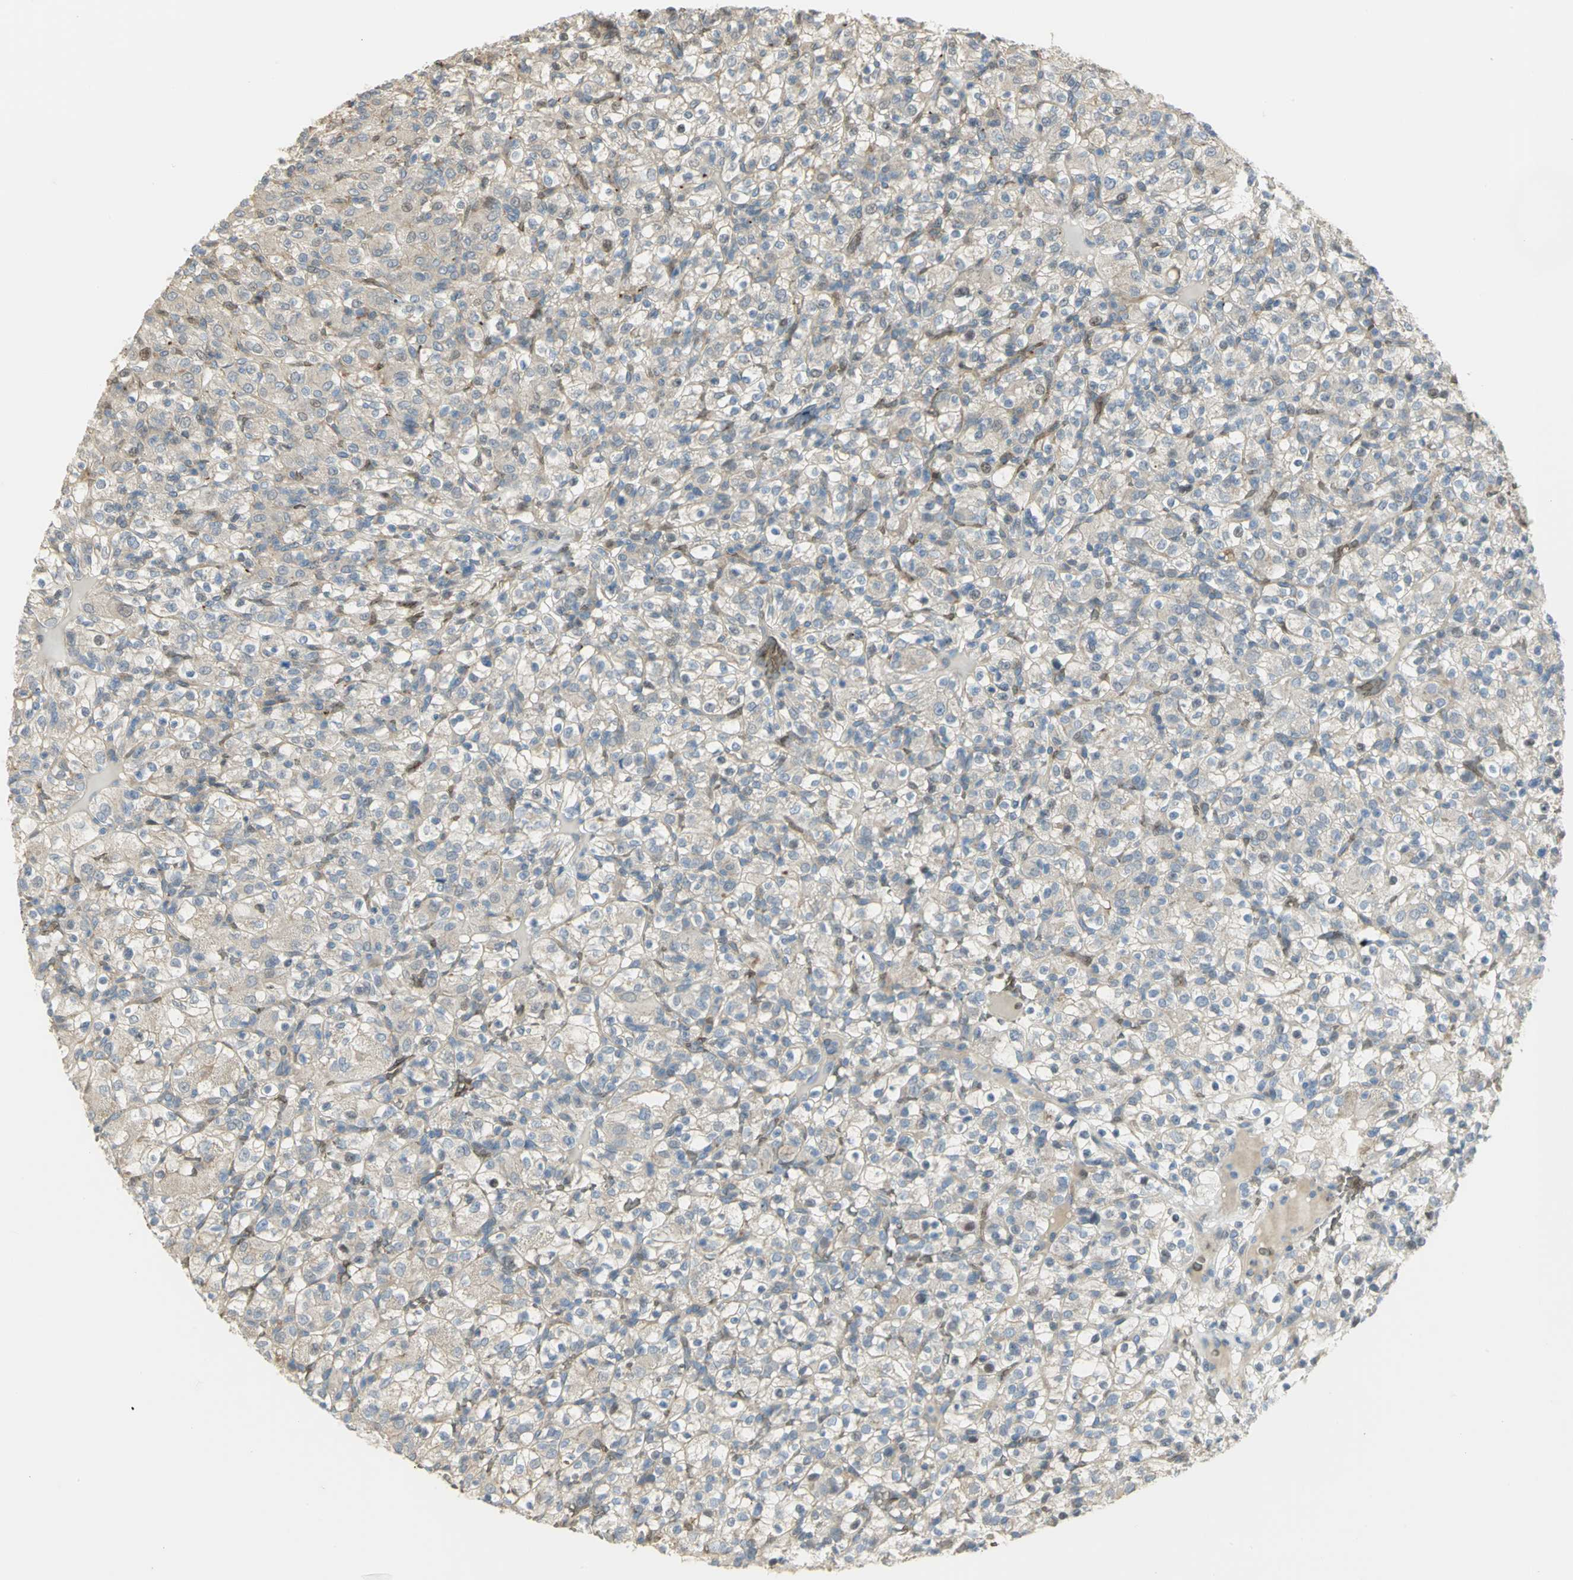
{"staining": {"intensity": "negative", "quantity": "none", "location": "none"}, "tissue": "renal cancer", "cell_type": "Tumor cells", "image_type": "cancer", "snomed": [{"axis": "morphology", "description": "Normal tissue, NOS"}, {"axis": "morphology", "description": "Adenocarcinoma, NOS"}, {"axis": "topography", "description": "Kidney"}], "caption": "Immunohistochemistry (IHC) of renal cancer (adenocarcinoma) shows no positivity in tumor cells.", "gene": "ANK1", "patient": {"sex": "female", "age": 72}}